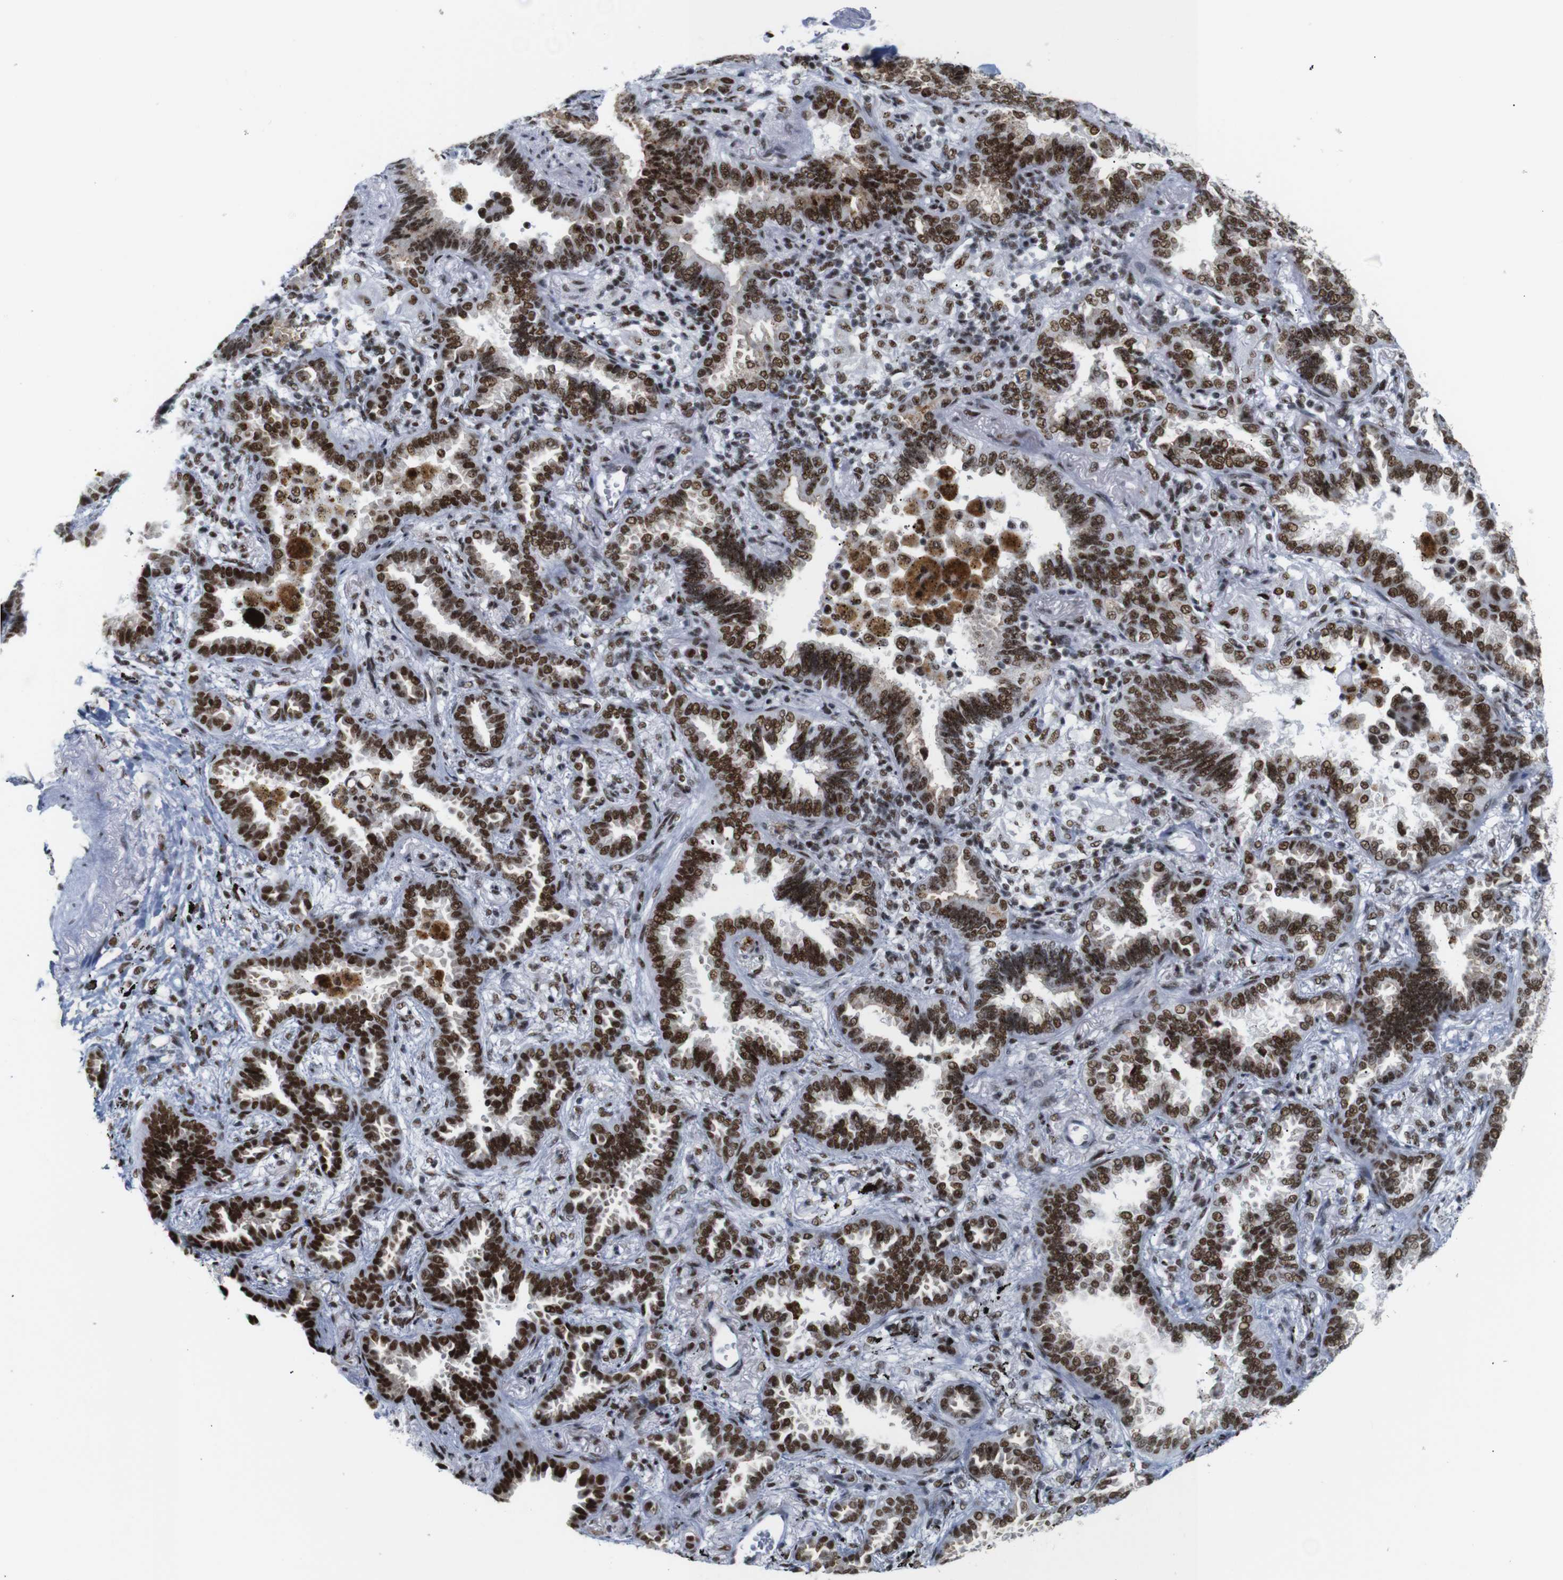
{"staining": {"intensity": "strong", "quantity": ">75%", "location": "nuclear"}, "tissue": "lung cancer", "cell_type": "Tumor cells", "image_type": "cancer", "snomed": [{"axis": "morphology", "description": "Normal tissue, NOS"}, {"axis": "morphology", "description": "Adenocarcinoma, NOS"}, {"axis": "topography", "description": "Lung"}], "caption": "High-power microscopy captured an IHC micrograph of lung adenocarcinoma, revealing strong nuclear expression in approximately >75% of tumor cells.", "gene": "TRA2B", "patient": {"sex": "male", "age": 59}}